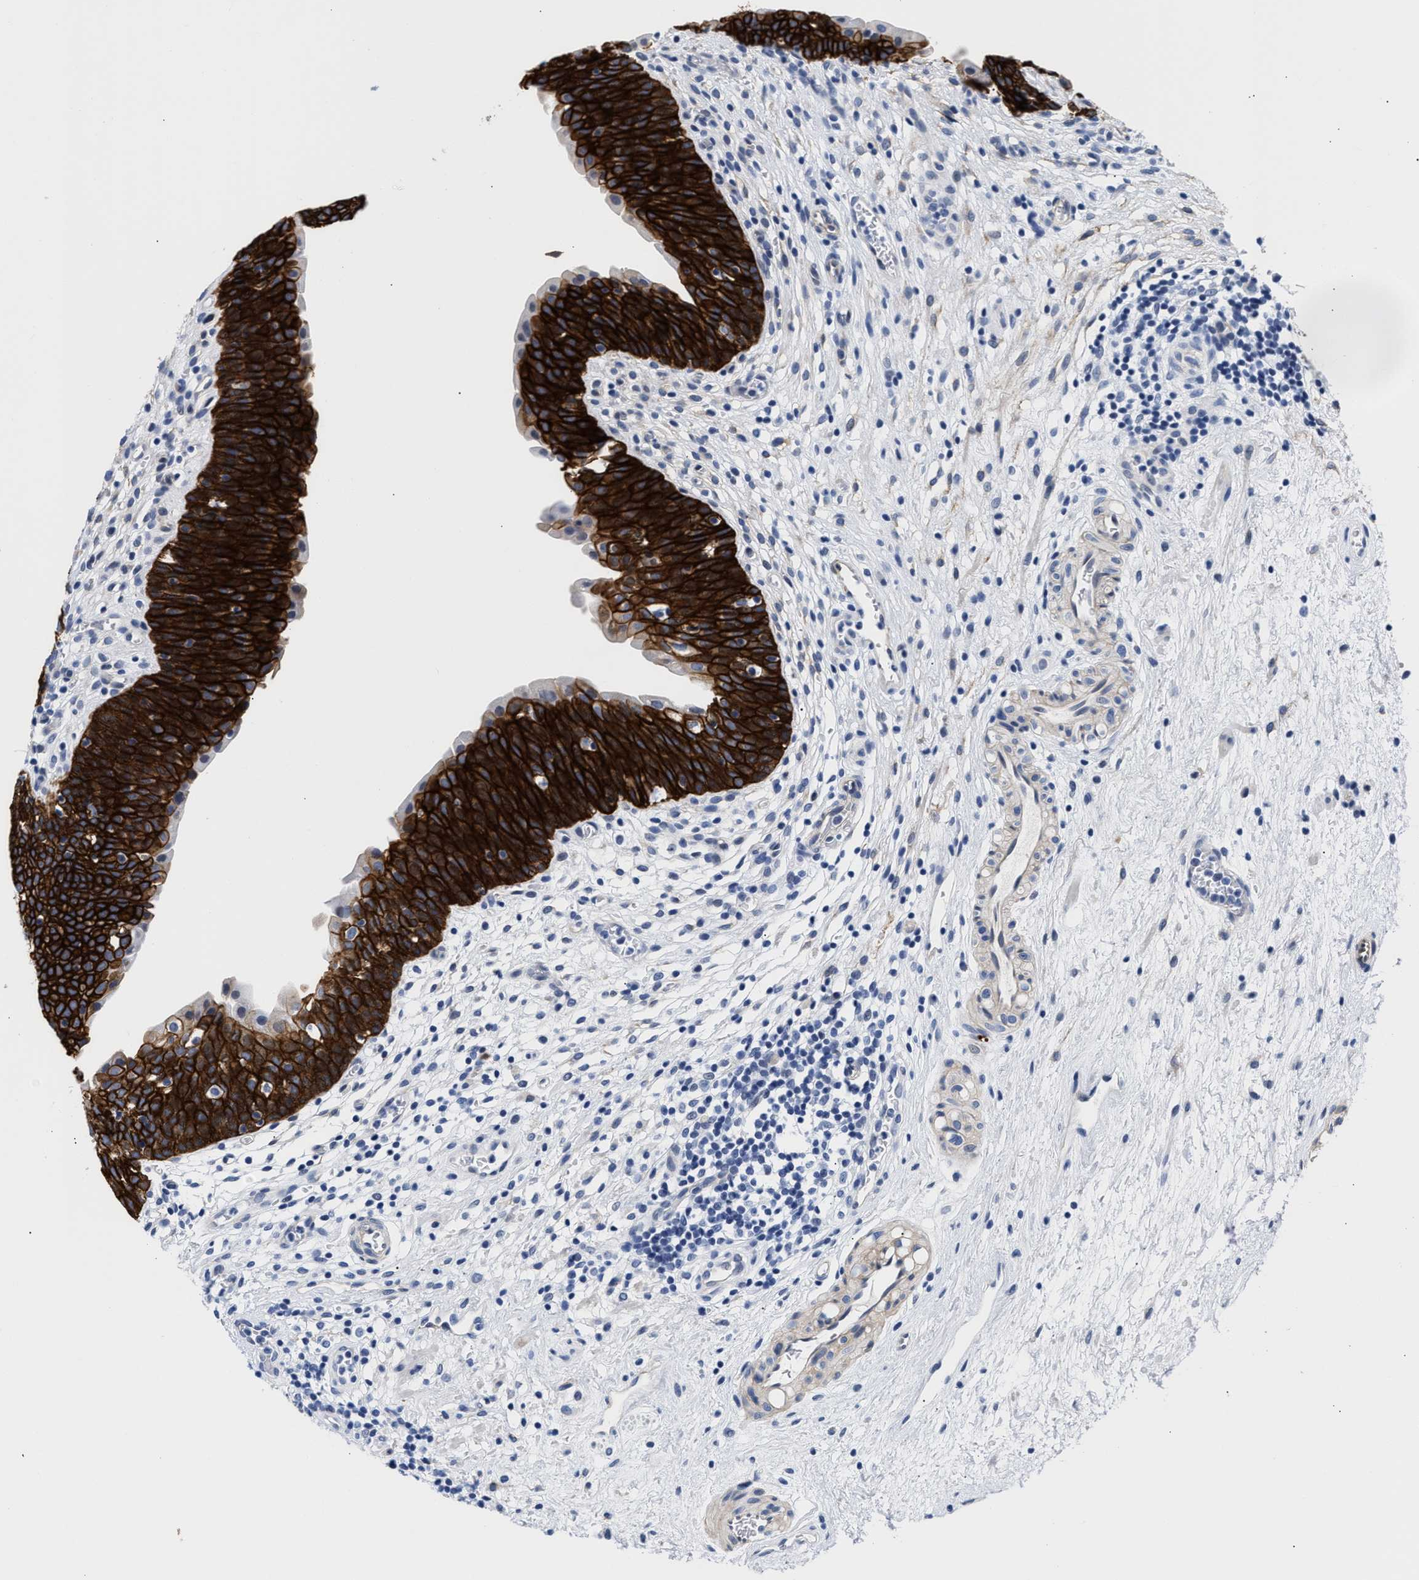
{"staining": {"intensity": "strong", "quantity": ">75%", "location": "cytoplasmic/membranous"}, "tissue": "urinary bladder", "cell_type": "Urothelial cells", "image_type": "normal", "snomed": [{"axis": "morphology", "description": "Normal tissue, NOS"}, {"axis": "topography", "description": "Urinary bladder"}], "caption": "A high-resolution photomicrograph shows IHC staining of normal urinary bladder, which demonstrates strong cytoplasmic/membranous expression in about >75% of urothelial cells.", "gene": "TRIM29", "patient": {"sex": "male", "age": 37}}